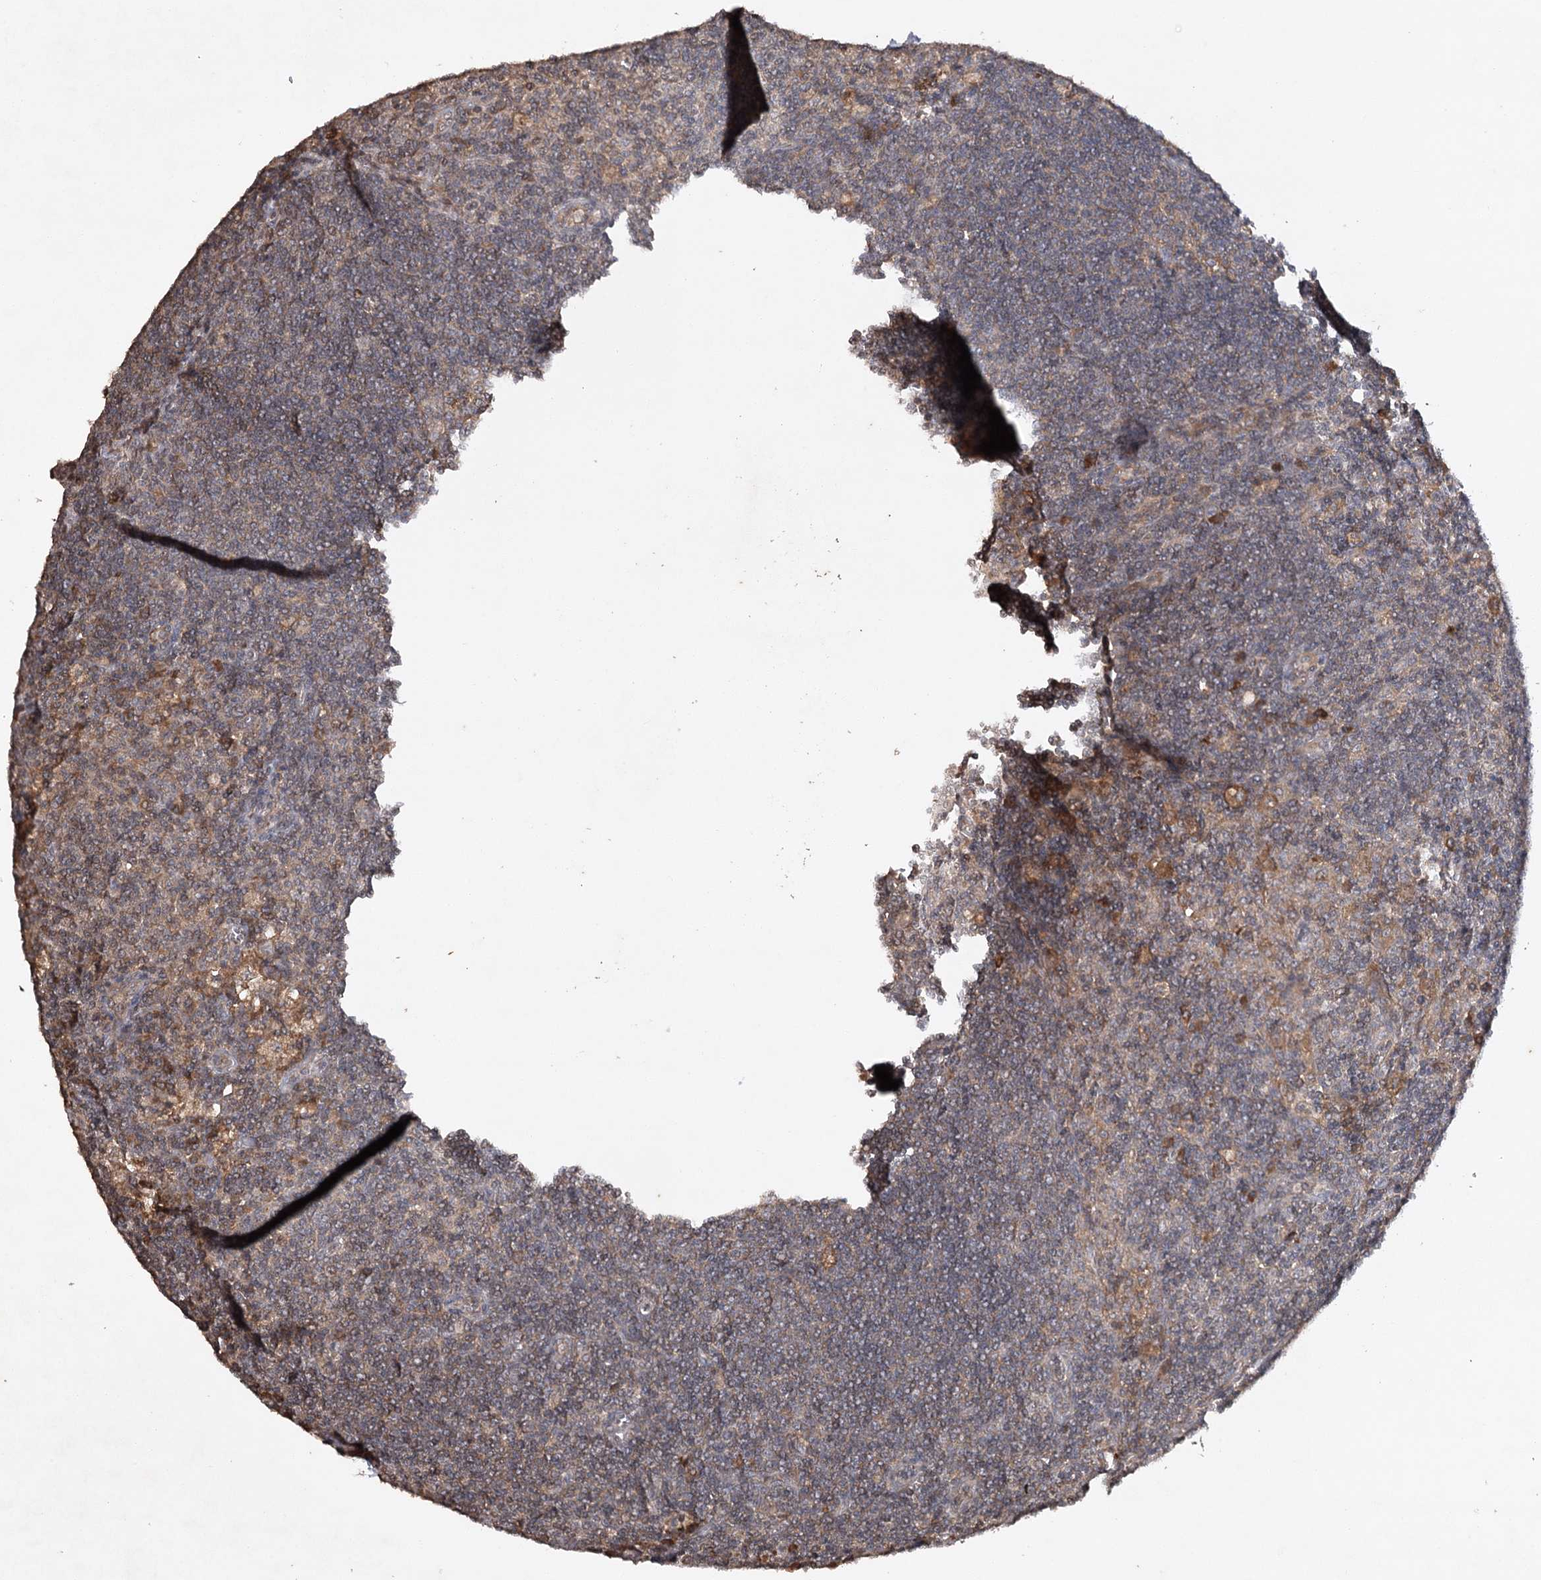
{"staining": {"intensity": "moderate", "quantity": "25%-75%", "location": "cytoplasmic/membranous"}, "tissue": "lymph node", "cell_type": "Germinal center cells", "image_type": "normal", "snomed": [{"axis": "morphology", "description": "Normal tissue, NOS"}, {"axis": "topography", "description": "Lymph node"}], "caption": "The histopathology image reveals staining of normal lymph node, revealing moderate cytoplasmic/membranous protein expression (brown color) within germinal center cells.", "gene": "CYP2B6", "patient": {"sex": "male", "age": 69}}